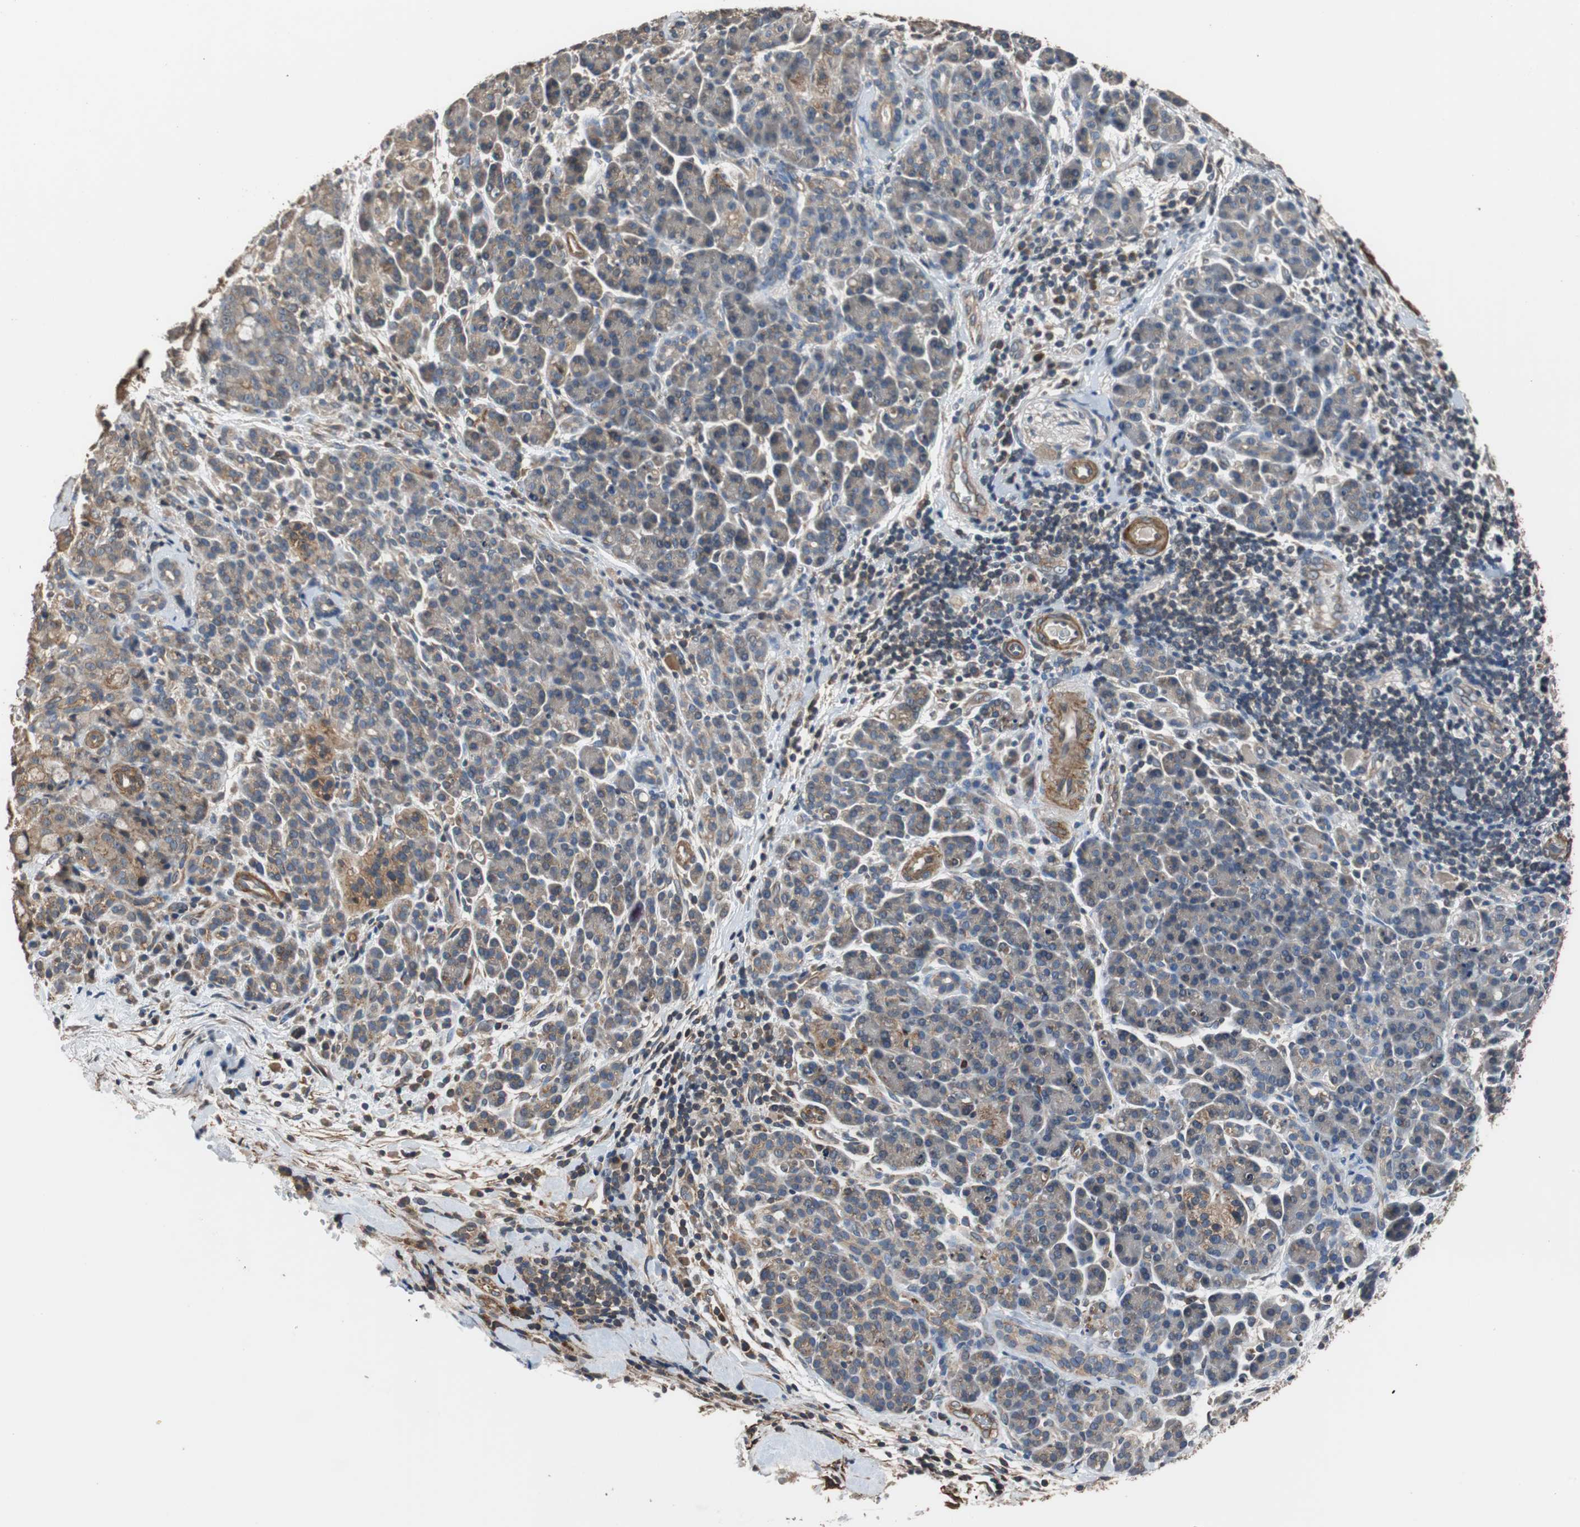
{"staining": {"intensity": "moderate", "quantity": ">75%", "location": "cytoplasmic/membranous"}, "tissue": "pancreatic cancer", "cell_type": "Tumor cells", "image_type": "cancer", "snomed": [{"axis": "morphology", "description": "Adenocarcinoma, NOS"}, {"axis": "topography", "description": "Pancreas"}], "caption": "Protein expression analysis of human pancreatic cancer (adenocarcinoma) reveals moderate cytoplasmic/membranous positivity in approximately >75% of tumor cells.", "gene": "PITRM1", "patient": {"sex": "female", "age": 73}}